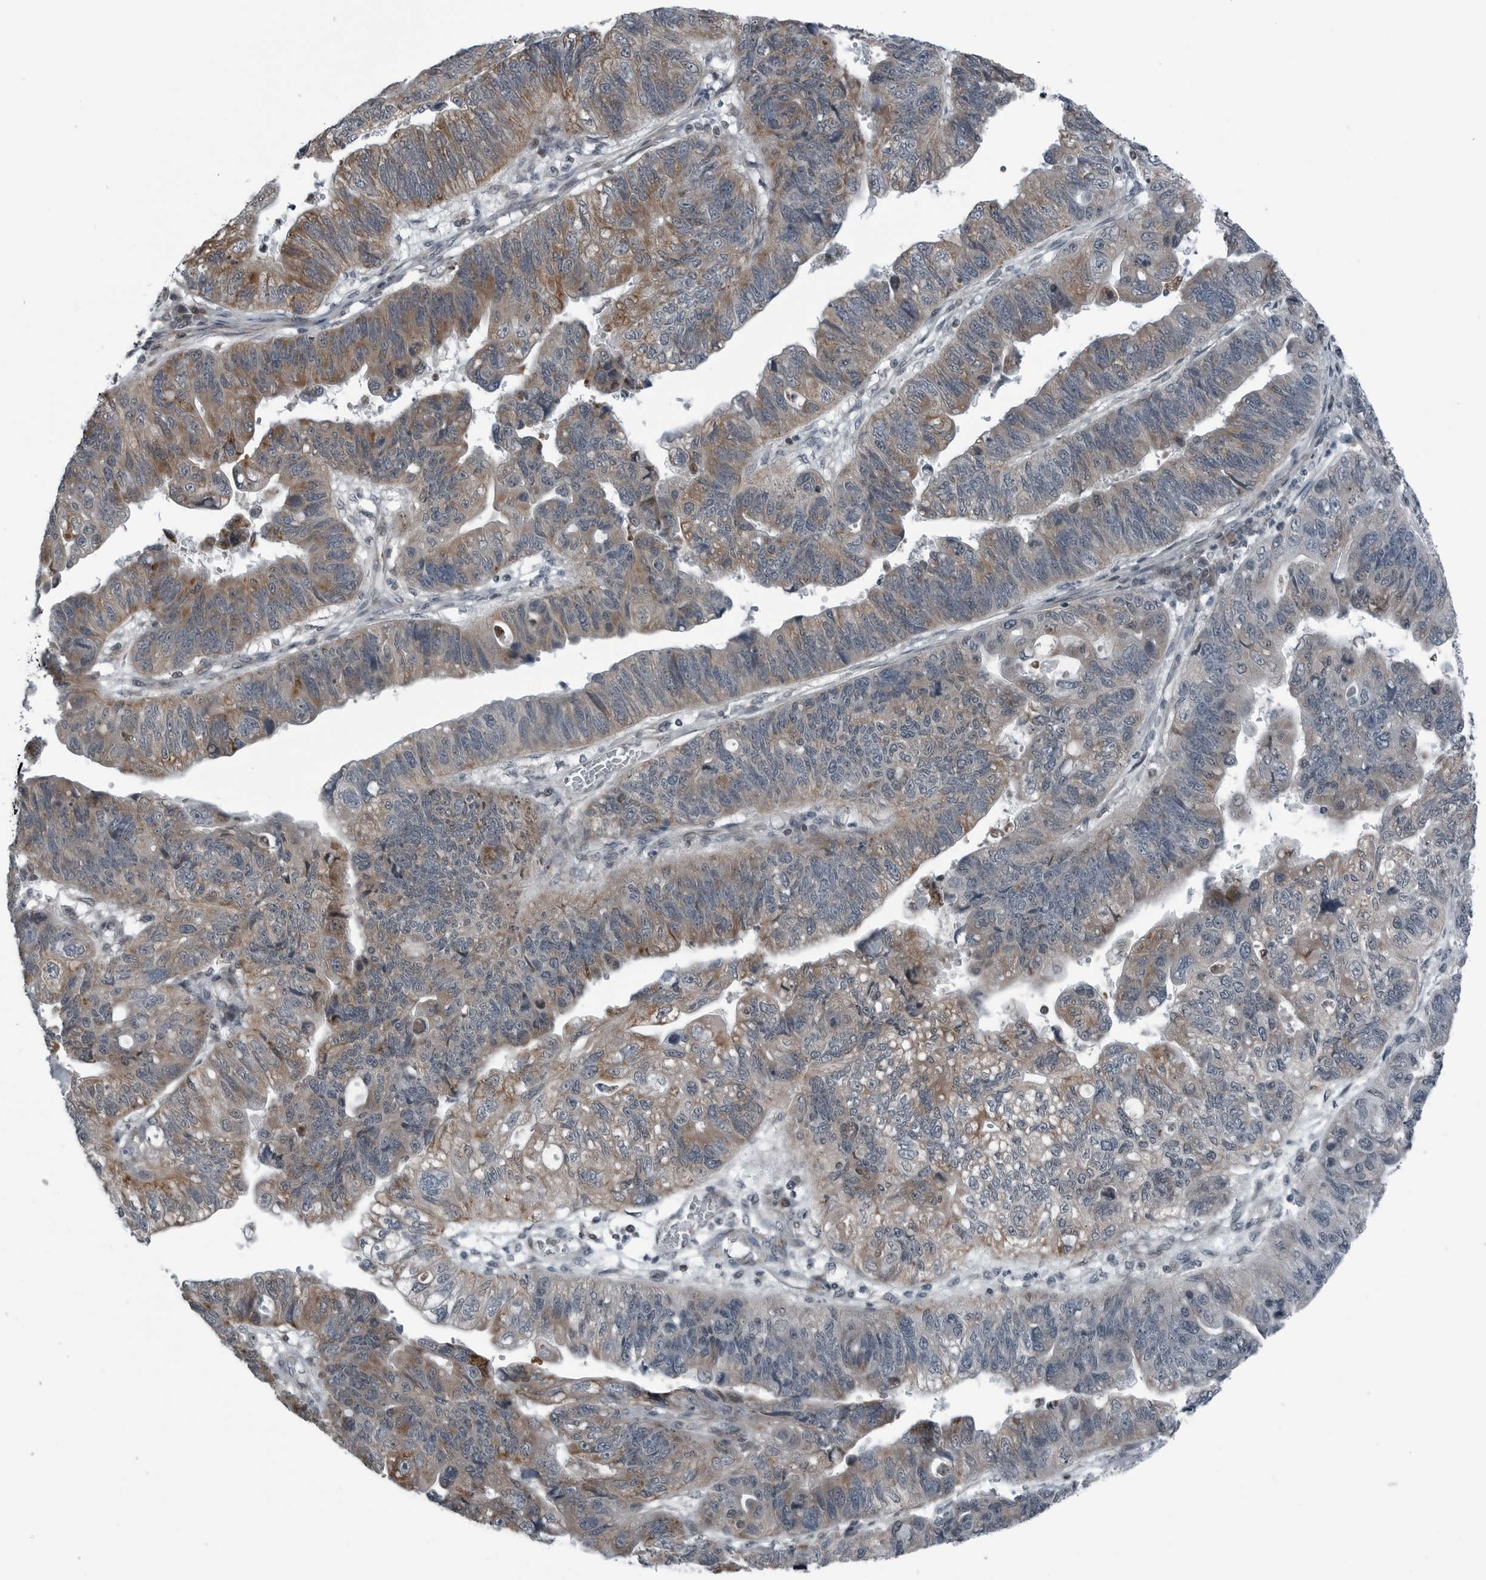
{"staining": {"intensity": "moderate", "quantity": ">75%", "location": "cytoplasmic/membranous"}, "tissue": "stomach cancer", "cell_type": "Tumor cells", "image_type": "cancer", "snomed": [{"axis": "morphology", "description": "Adenocarcinoma, NOS"}, {"axis": "topography", "description": "Stomach"}], "caption": "This histopathology image shows immunohistochemistry (IHC) staining of human stomach adenocarcinoma, with medium moderate cytoplasmic/membranous positivity in about >75% of tumor cells.", "gene": "GAK", "patient": {"sex": "male", "age": 59}}